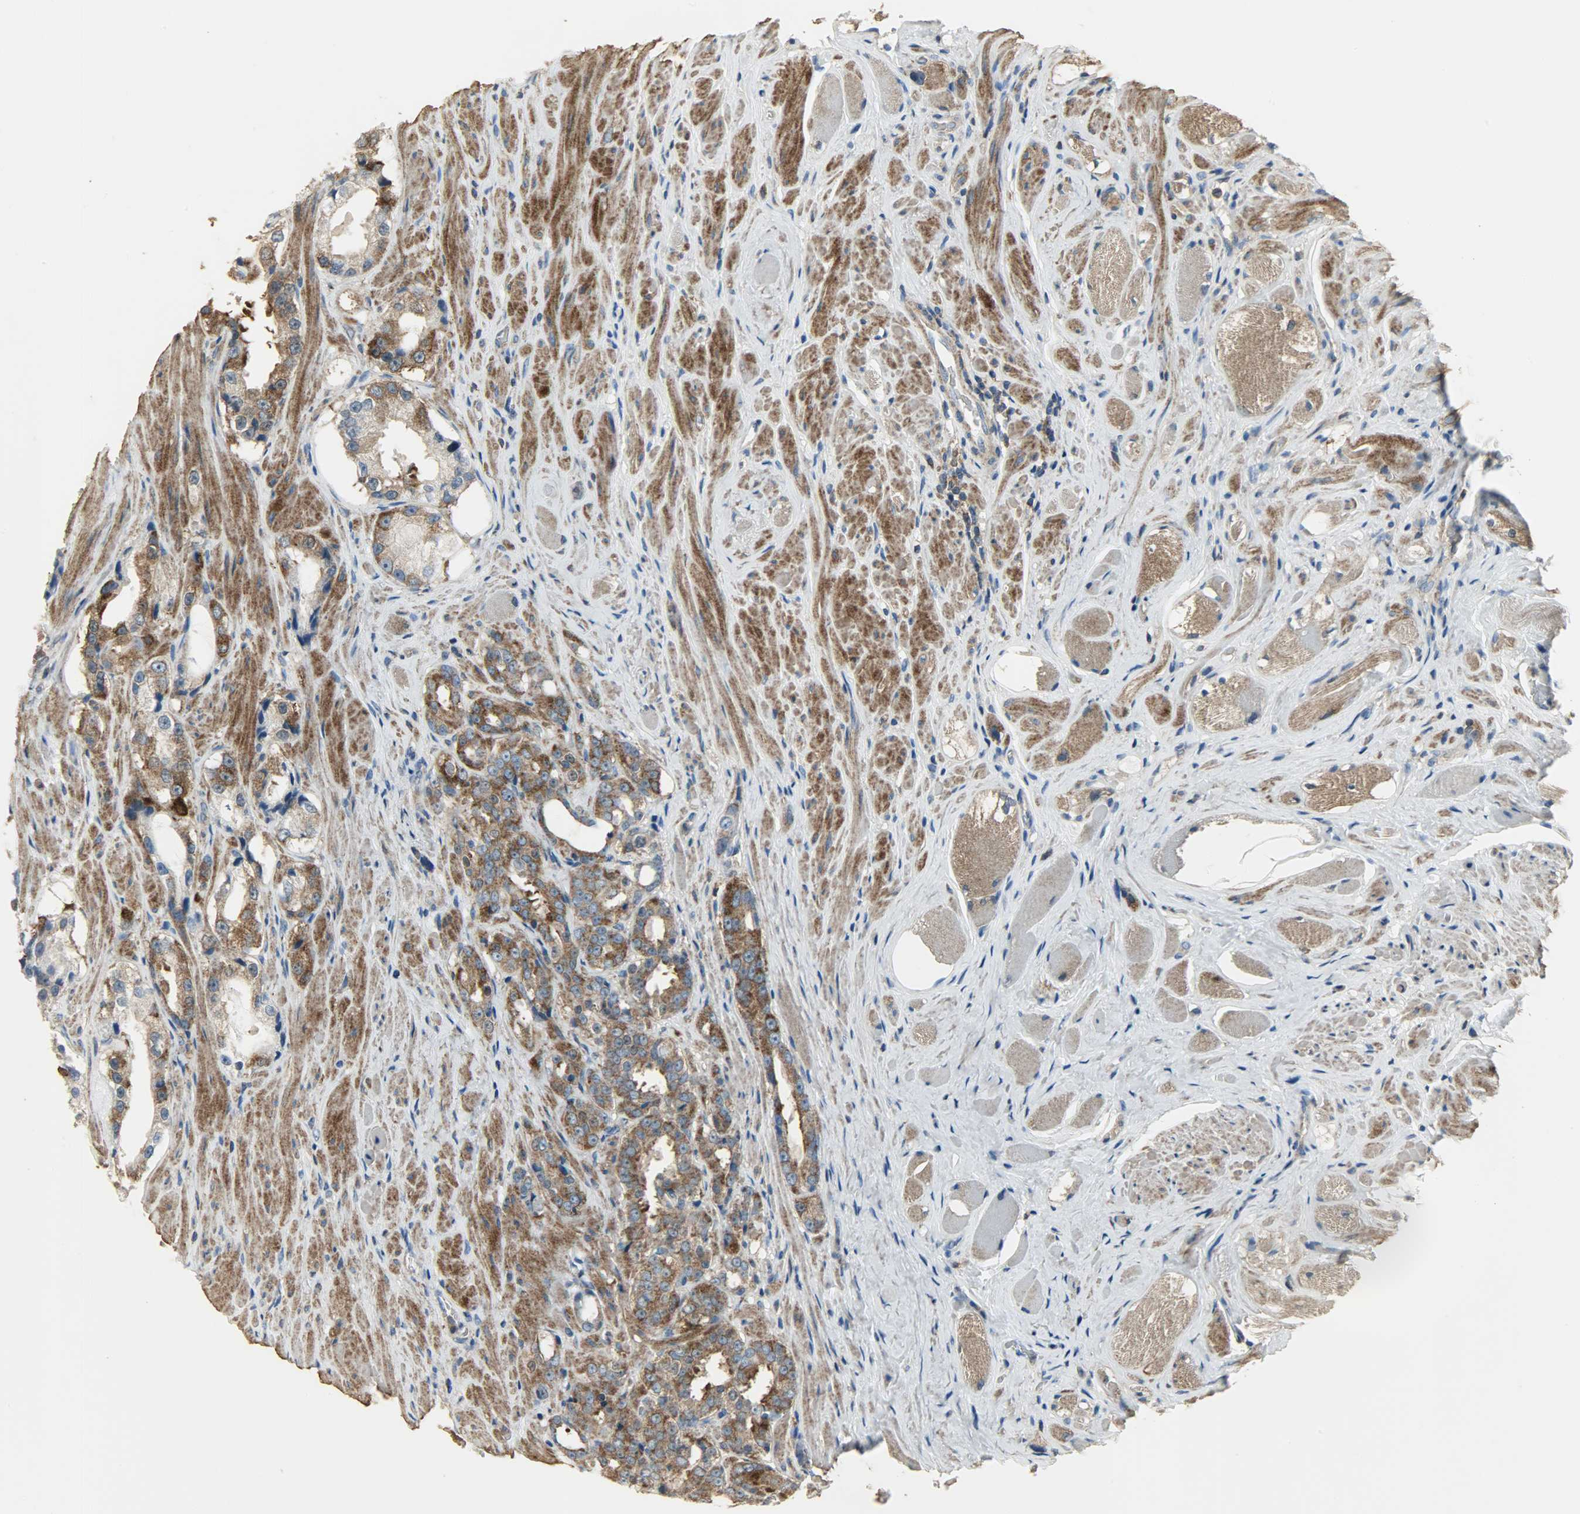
{"staining": {"intensity": "moderate", "quantity": ">75%", "location": "cytoplasmic/membranous"}, "tissue": "prostate cancer", "cell_type": "Tumor cells", "image_type": "cancer", "snomed": [{"axis": "morphology", "description": "Adenocarcinoma, Medium grade"}, {"axis": "topography", "description": "Prostate"}], "caption": "IHC of prostate cancer (medium-grade adenocarcinoma) reveals medium levels of moderate cytoplasmic/membranous positivity in approximately >75% of tumor cells.", "gene": "DNAJA4", "patient": {"sex": "male", "age": 60}}